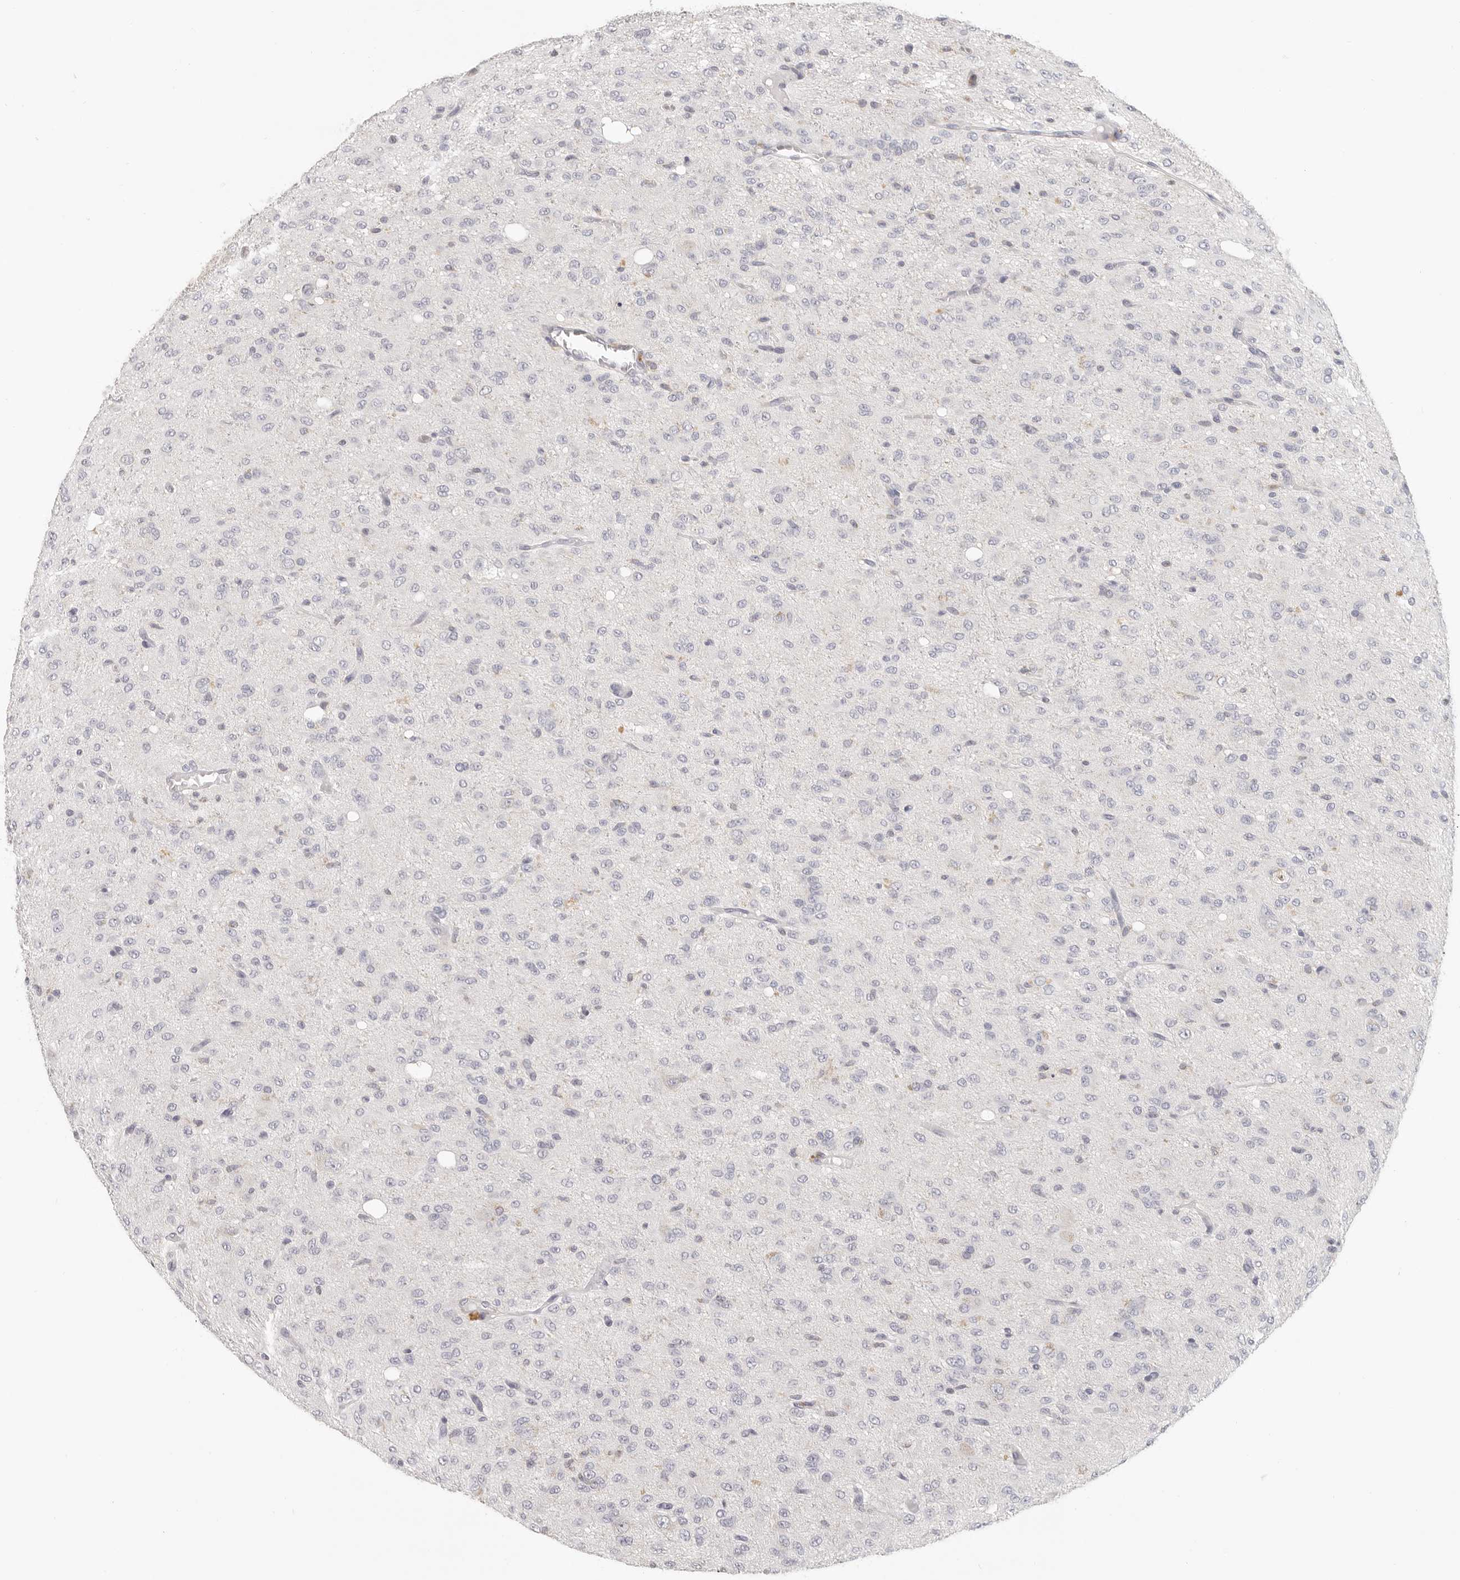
{"staining": {"intensity": "negative", "quantity": "none", "location": "none"}, "tissue": "glioma", "cell_type": "Tumor cells", "image_type": "cancer", "snomed": [{"axis": "morphology", "description": "Glioma, malignant, High grade"}, {"axis": "topography", "description": "Brain"}], "caption": "Immunohistochemical staining of human glioma shows no significant staining in tumor cells.", "gene": "ANXA9", "patient": {"sex": "female", "age": 59}}